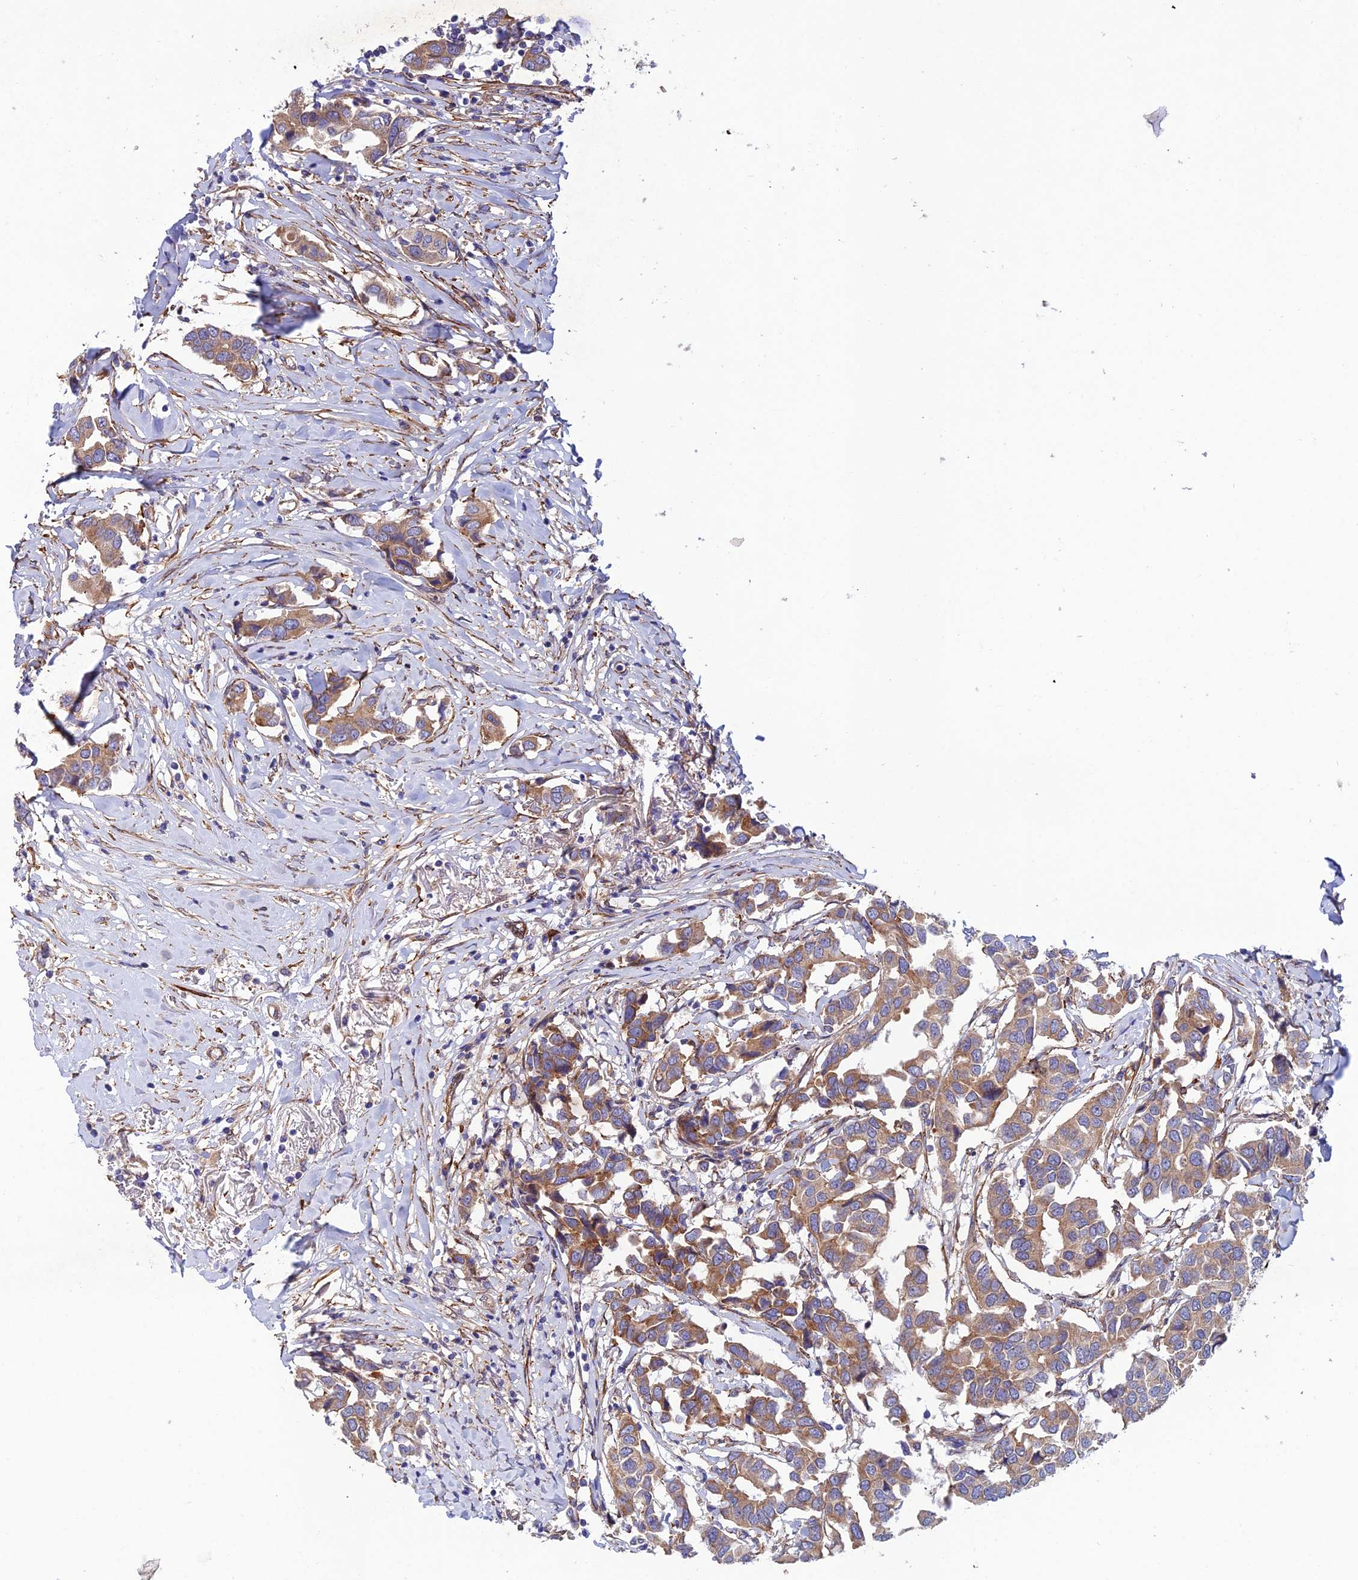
{"staining": {"intensity": "moderate", "quantity": ">75%", "location": "cytoplasmic/membranous"}, "tissue": "breast cancer", "cell_type": "Tumor cells", "image_type": "cancer", "snomed": [{"axis": "morphology", "description": "Duct carcinoma"}, {"axis": "topography", "description": "Breast"}], "caption": "Immunohistochemical staining of breast invasive ductal carcinoma demonstrates medium levels of moderate cytoplasmic/membranous staining in about >75% of tumor cells.", "gene": "RALGAPA2", "patient": {"sex": "female", "age": 80}}